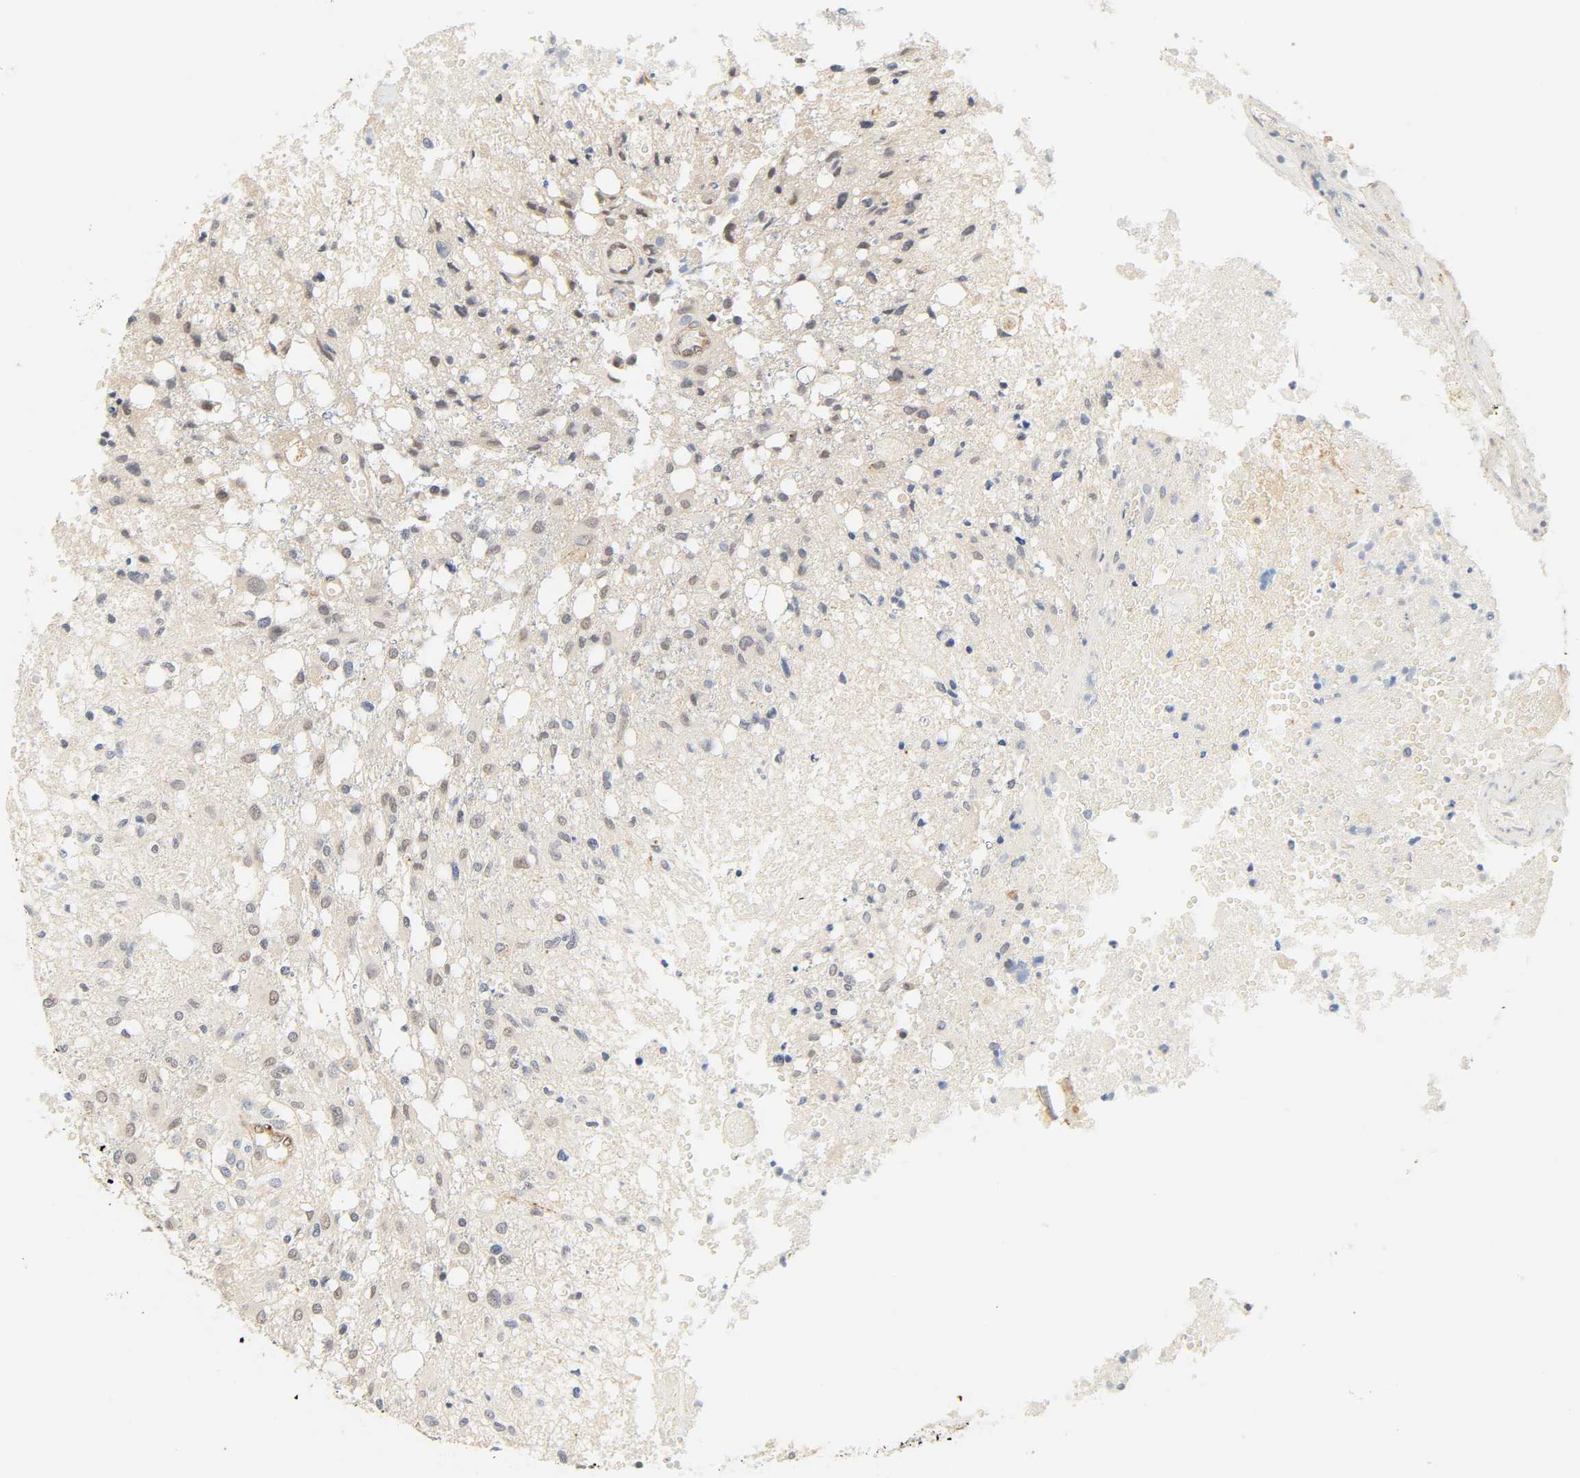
{"staining": {"intensity": "negative", "quantity": "none", "location": "none"}, "tissue": "glioma", "cell_type": "Tumor cells", "image_type": "cancer", "snomed": [{"axis": "morphology", "description": "Glioma, malignant, High grade"}, {"axis": "topography", "description": "Cerebral cortex"}], "caption": "The image reveals no significant staining in tumor cells of glioma. Brightfield microscopy of IHC stained with DAB (brown) and hematoxylin (blue), captured at high magnification.", "gene": "BORCS8-MEF2B", "patient": {"sex": "male", "age": 76}}